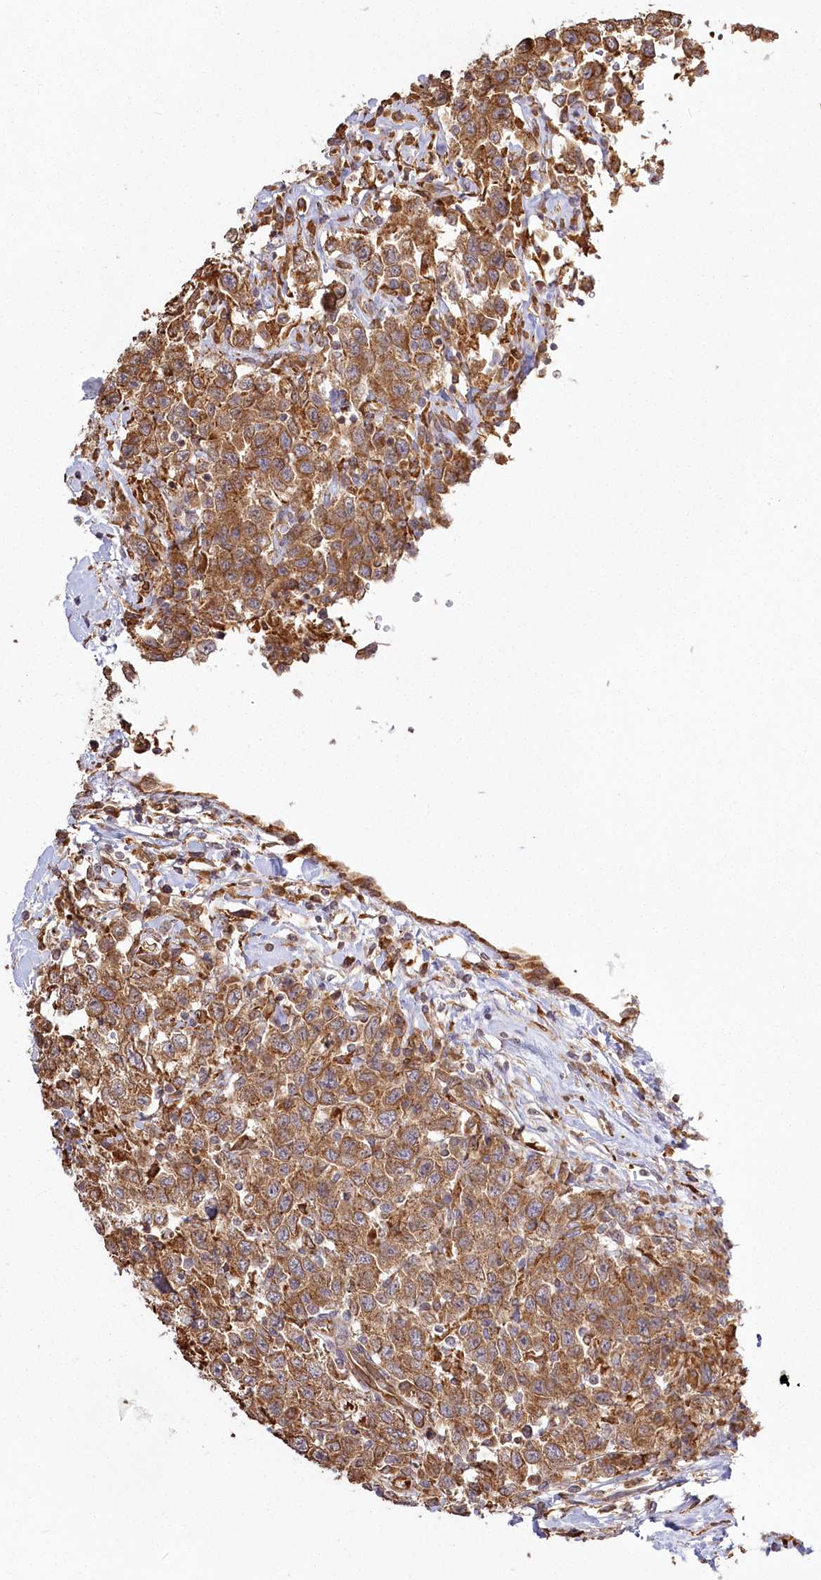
{"staining": {"intensity": "moderate", "quantity": ">75%", "location": "cytoplasmic/membranous"}, "tissue": "testis cancer", "cell_type": "Tumor cells", "image_type": "cancer", "snomed": [{"axis": "morphology", "description": "Seminoma, NOS"}, {"axis": "topography", "description": "Testis"}], "caption": "DAB immunohistochemical staining of human seminoma (testis) reveals moderate cytoplasmic/membranous protein expression in about >75% of tumor cells.", "gene": "FAM13A", "patient": {"sex": "male", "age": 41}}